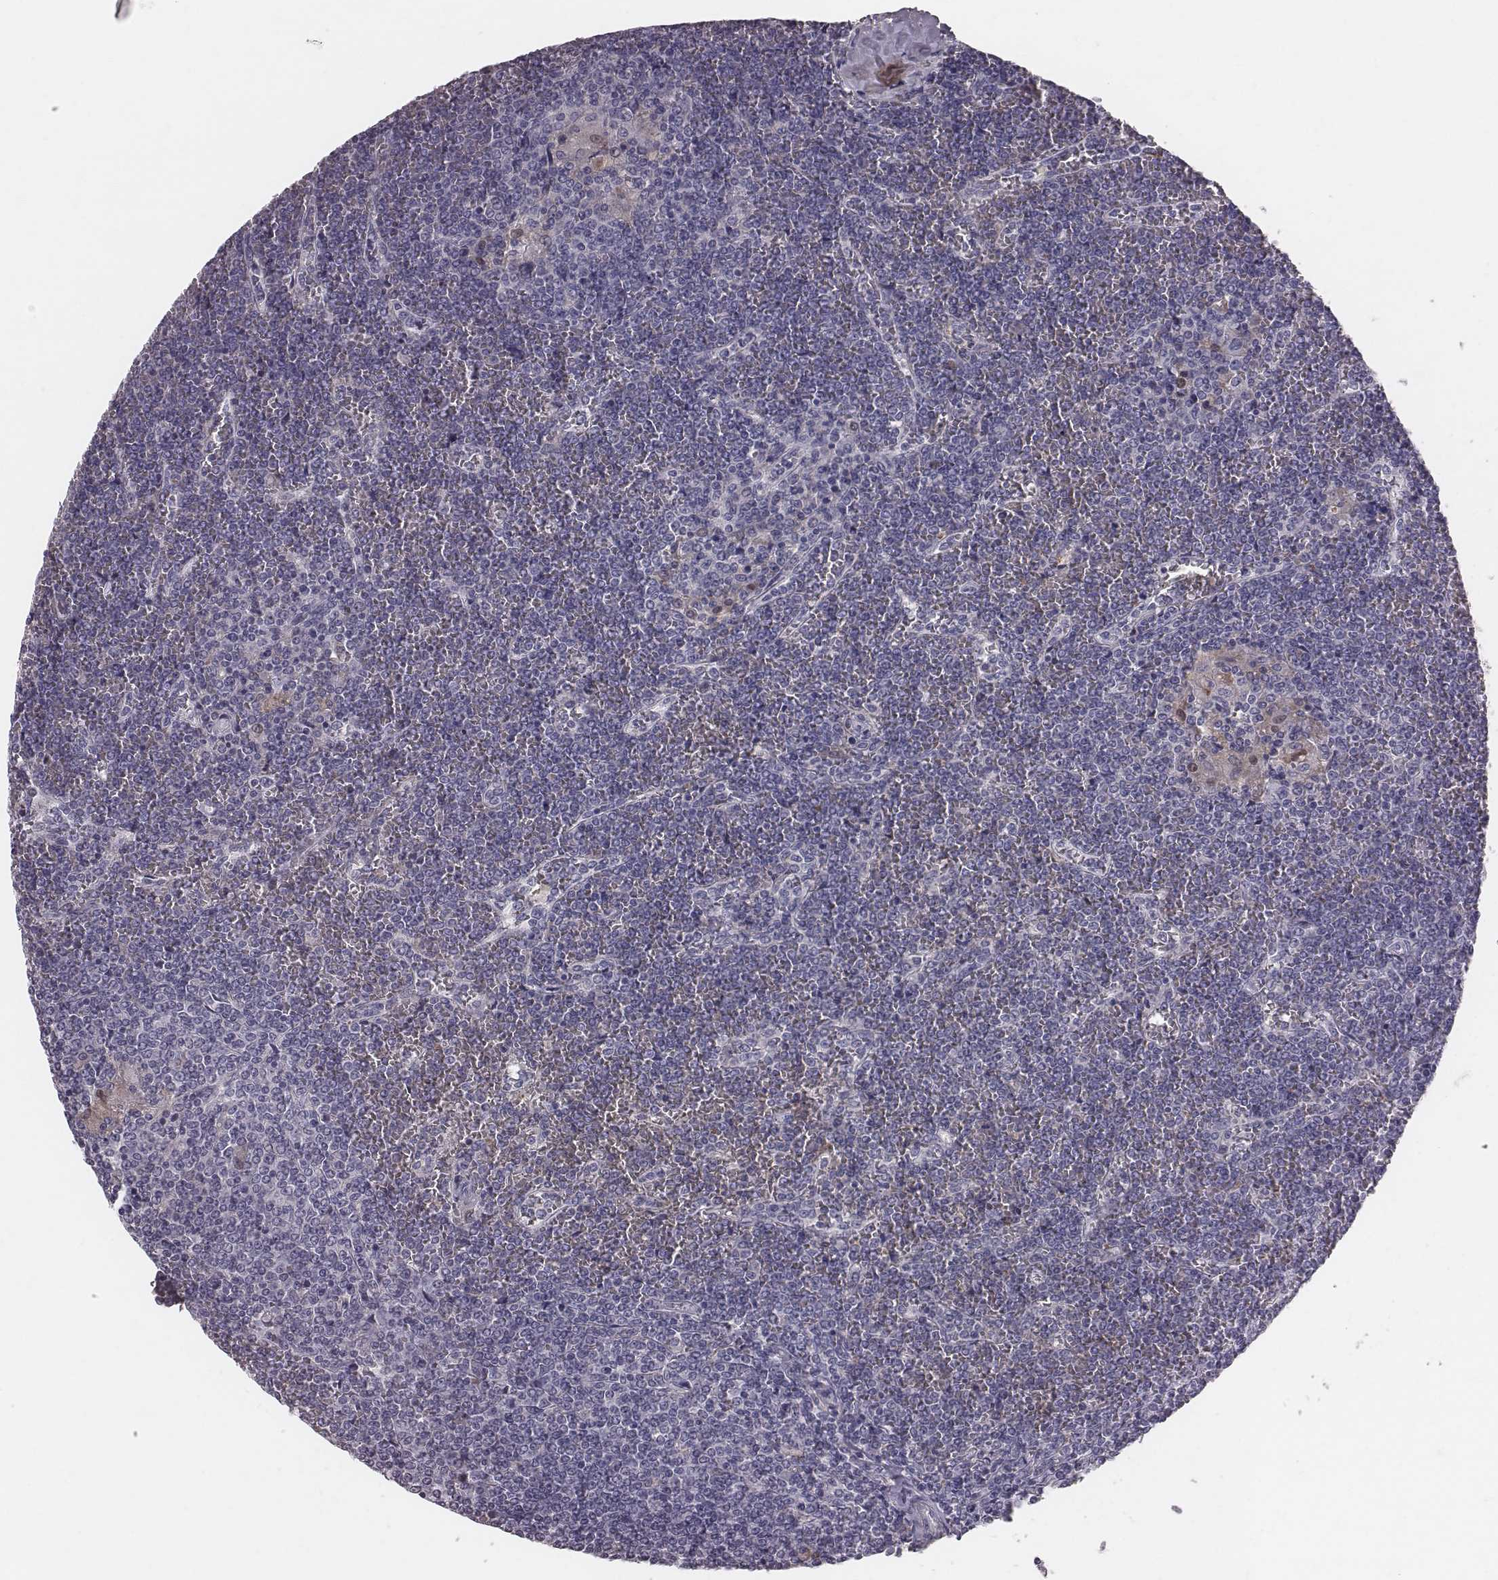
{"staining": {"intensity": "negative", "quantity": "none", "location": "none"}, "tissue": "lymphoma", "cell_type": "Tumor cells", "image_type": "cancer", "snomed": [{"axis": "morphology", "description": "Malignant lymphoma, non-Hodgkin's type, Low grade"}, {"axis": "topography", "description": "Spleen"}], "caption": "Human malignant lymphoma, non-Hodgkin's type (low-grade) stained for a protein using immunohistochemistry (IHC) demonstrates no staining in tumor cells.", "gene": "CFTR", "patient": {"sex": "female", "age": 19}}